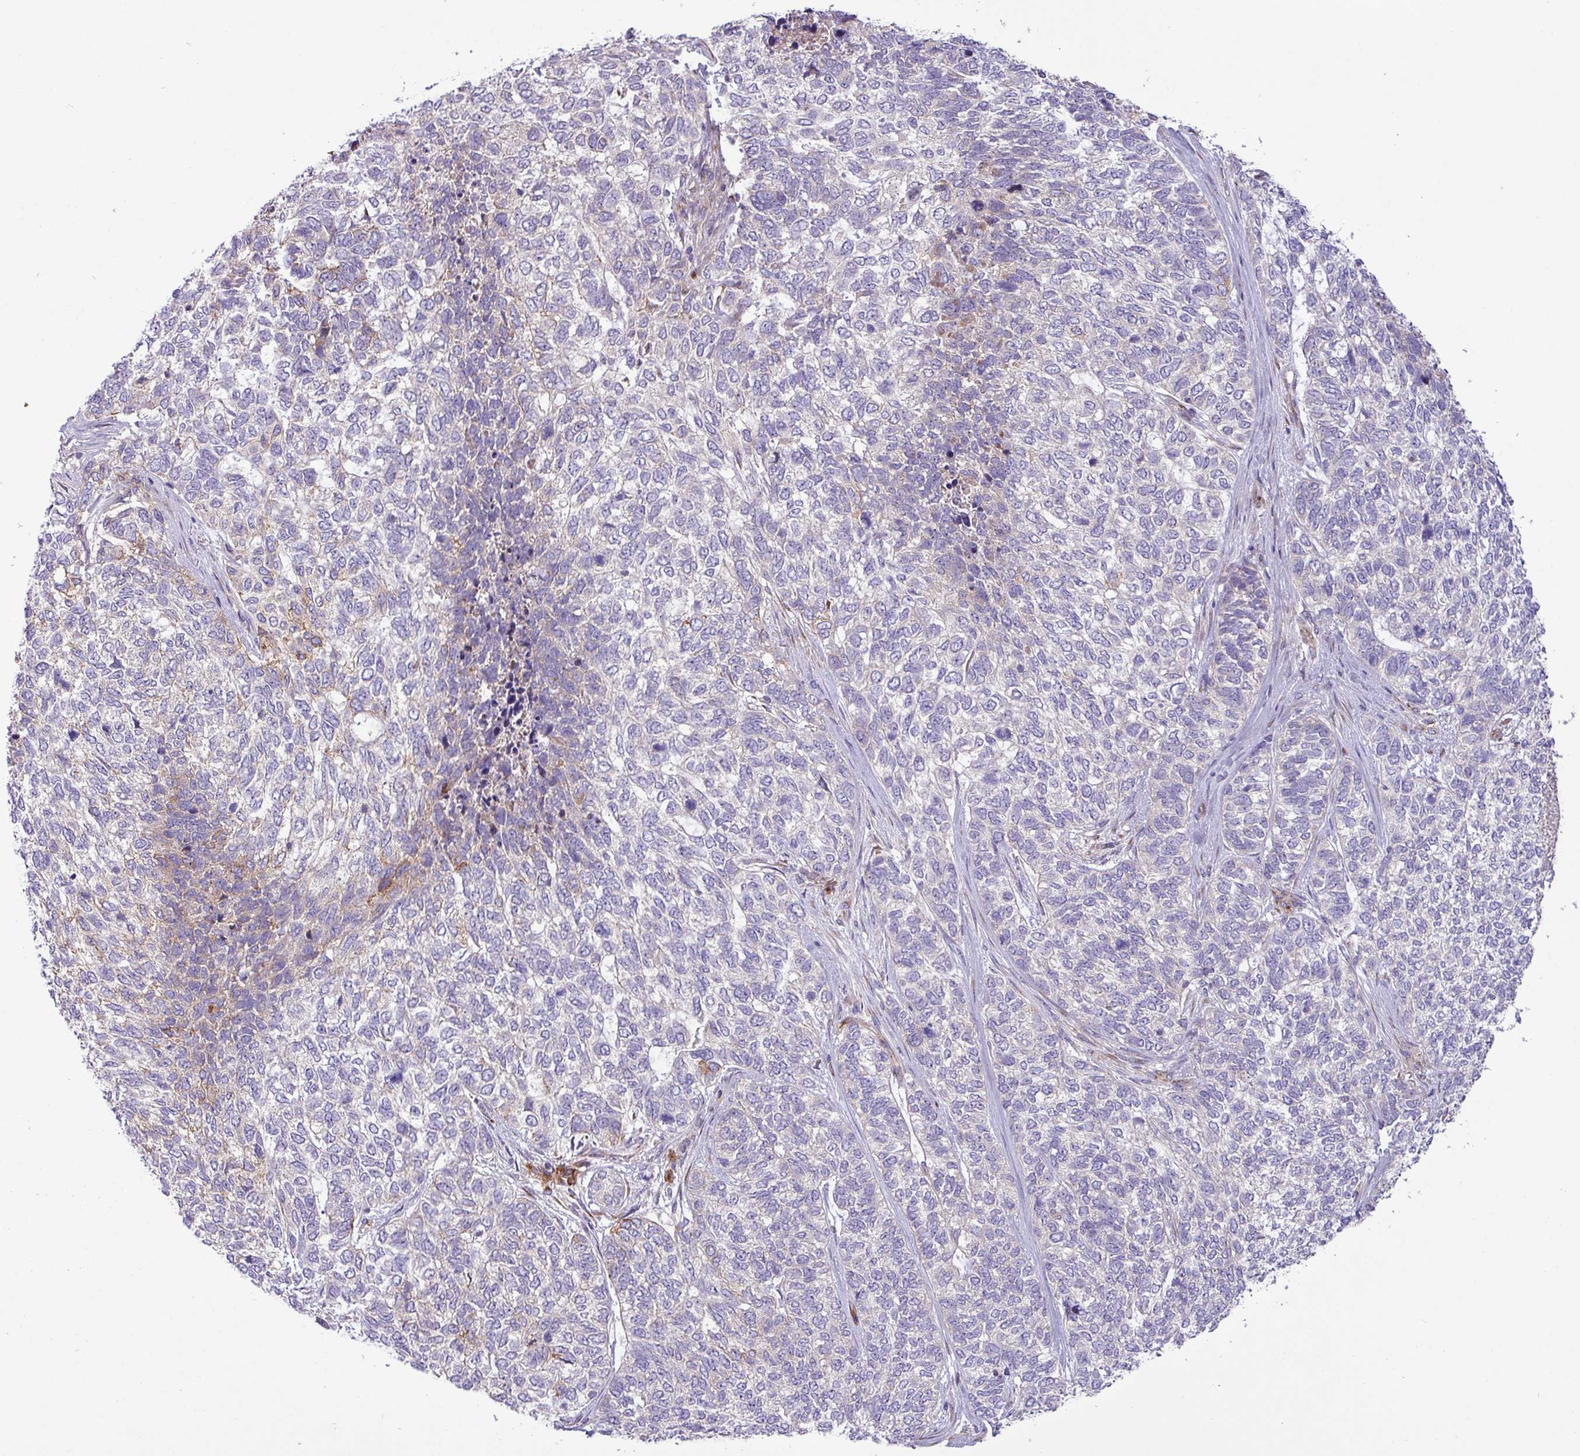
{"staining": {"intensity": "negative", "quantity": "none", "location": "none"}, "tissue": "skin cancer", "cell_type": "Tumor cells", "image_type": "cancer", "snomed": [{"axis": "morphology", "description": "Basal cell carcinoma"}, {"axis": "topography", "description": "Skin"}], "caption": "Skin cancer stained for a protein using IHC reveals no positivity tumor cells.", "gene": "RAB19", "patient": {"sex": "female", "age": 65}}